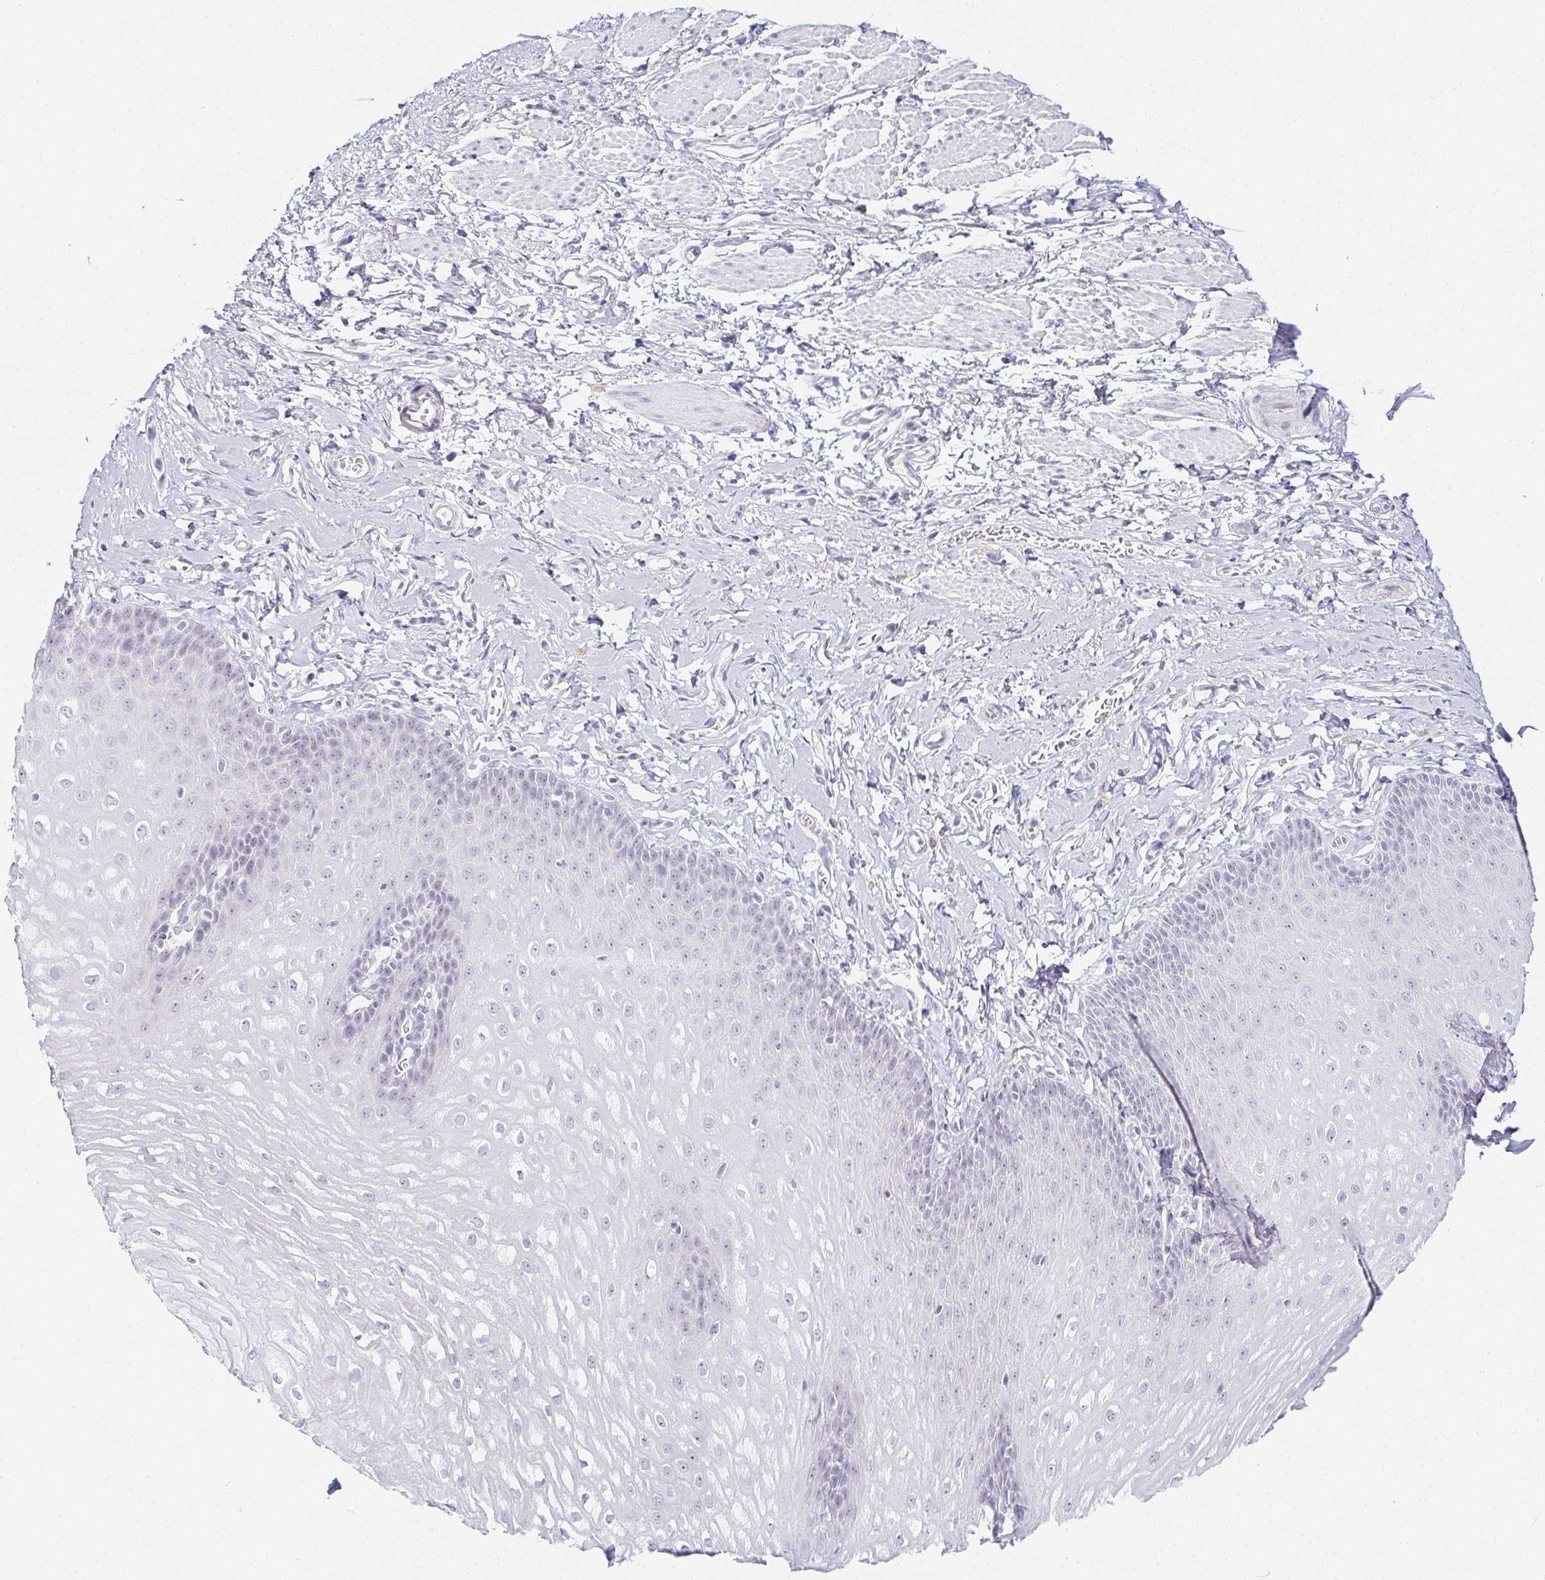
{"staining": {"intensity": "weak", "quantity": "<25%", "location": "cytoplasmic/membranous"}, "tissue": "esophagus", "cell_type": "Squamous epithelial cells", "image_type": "normal", "snomed": [{"axis": "morphology", "description": "Normal tissue, NOS"}, {"axis": "topography", "description": "Esophagus"}], "caption": "A high-resolution photomicrograph shows immunohistochemistry (IHC) staining of unremarkable esophagus, which displays no significant staining in squamous epithelial cells. (DAB (3,3'-diaminobenzidine) immunohistochemistry (IHC) visualized using brightfield microscopy, high magnification).", "gene": "ACAN", "patient": {"sex": "male", "age": 70}}